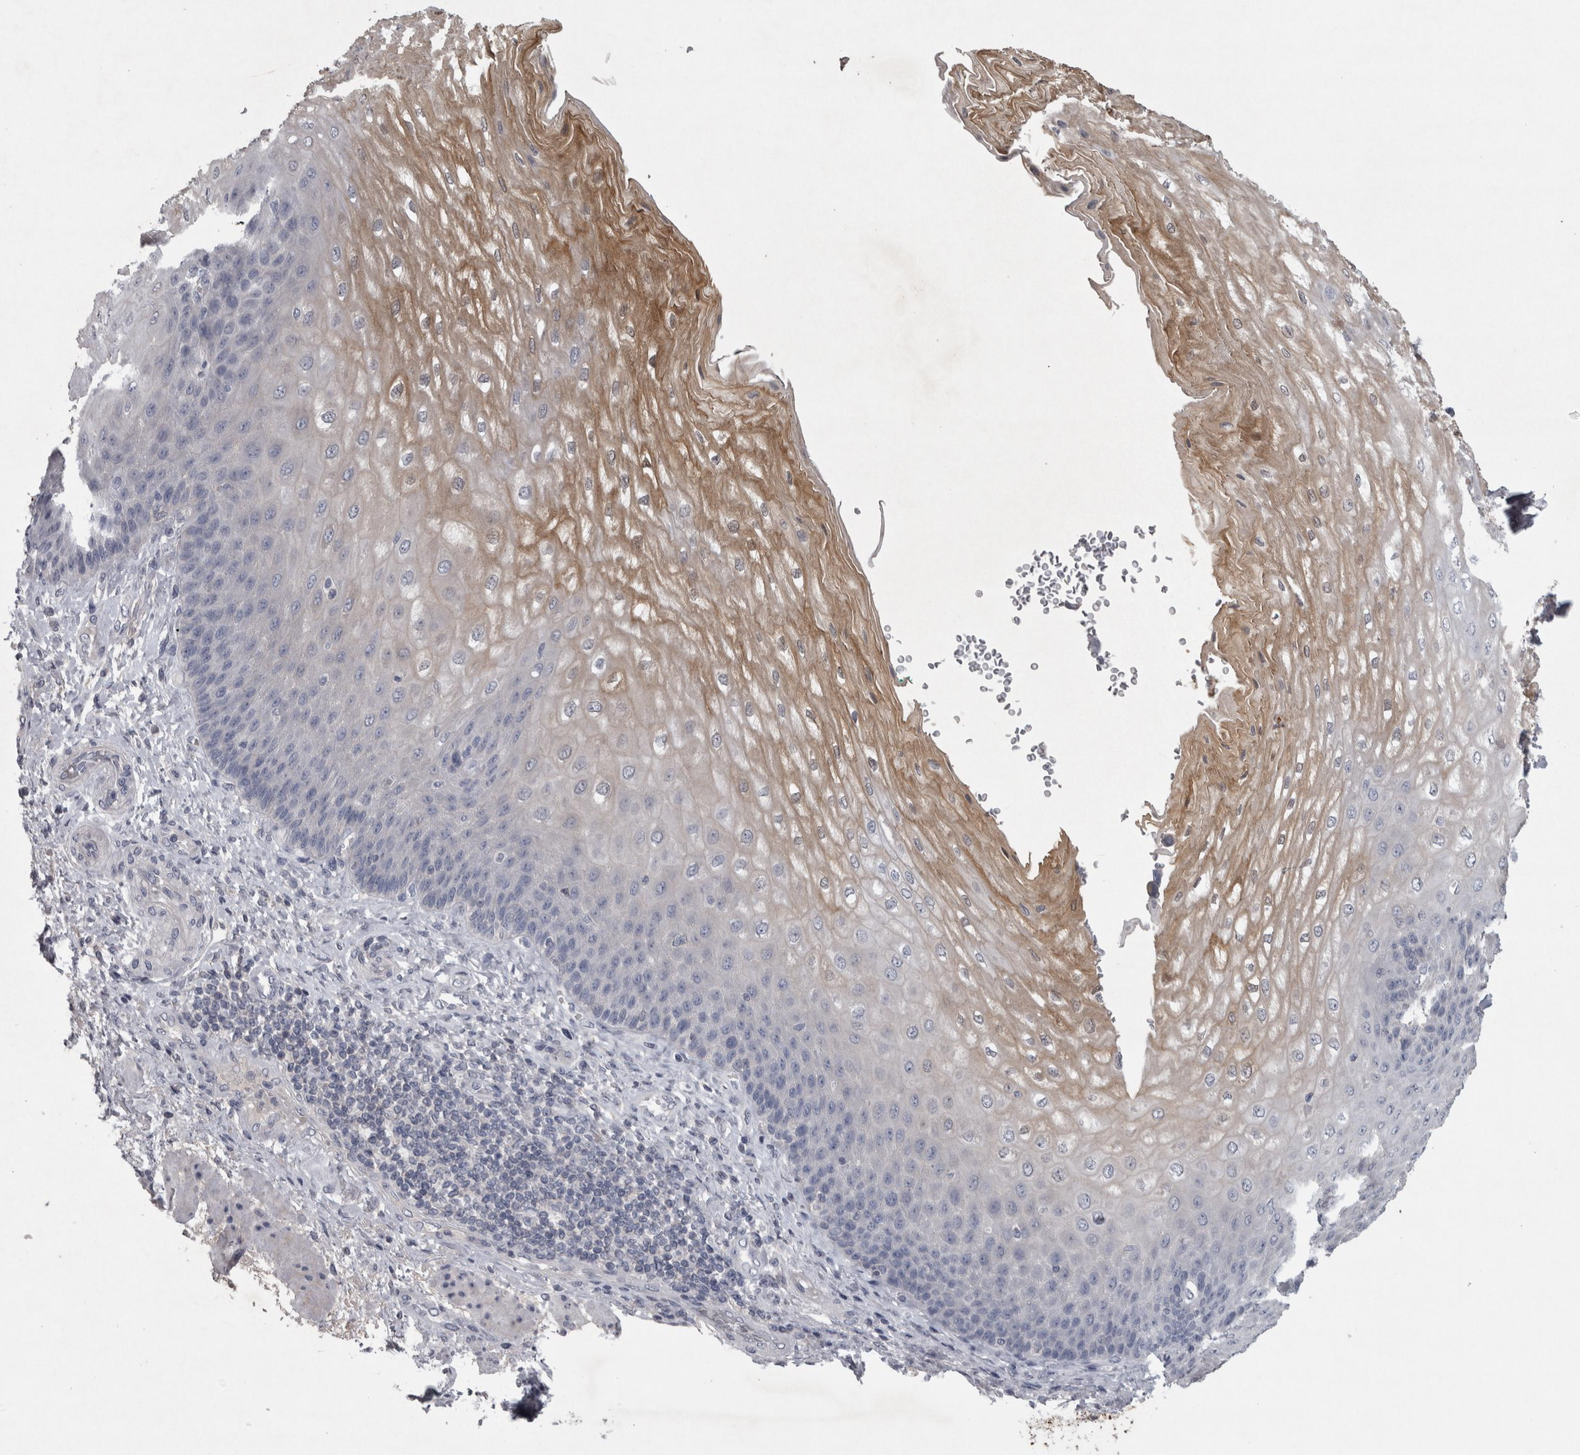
{"staining": {"intensity": "moderate", "quantity": "25%-75%", "location": "cytoplasmic/membranous"}, "tissue": "esophagus", "cell_type": "Squamous epithelial cells", "image_type": "normal", "snomed": [{"axis": "morphology", "description": "Normal tissue, NOS"}, {"axis": "topography", "description": "Esophagus"}], "caption": "Squamous epithelial cells exhibit medium levels of moderate cytoplasmic/membranous expression in about 25%-75% of cells in unremarkable human esophagus.", "gene": "ENPP7", "patient": {"sex": "male", "age": 54}}